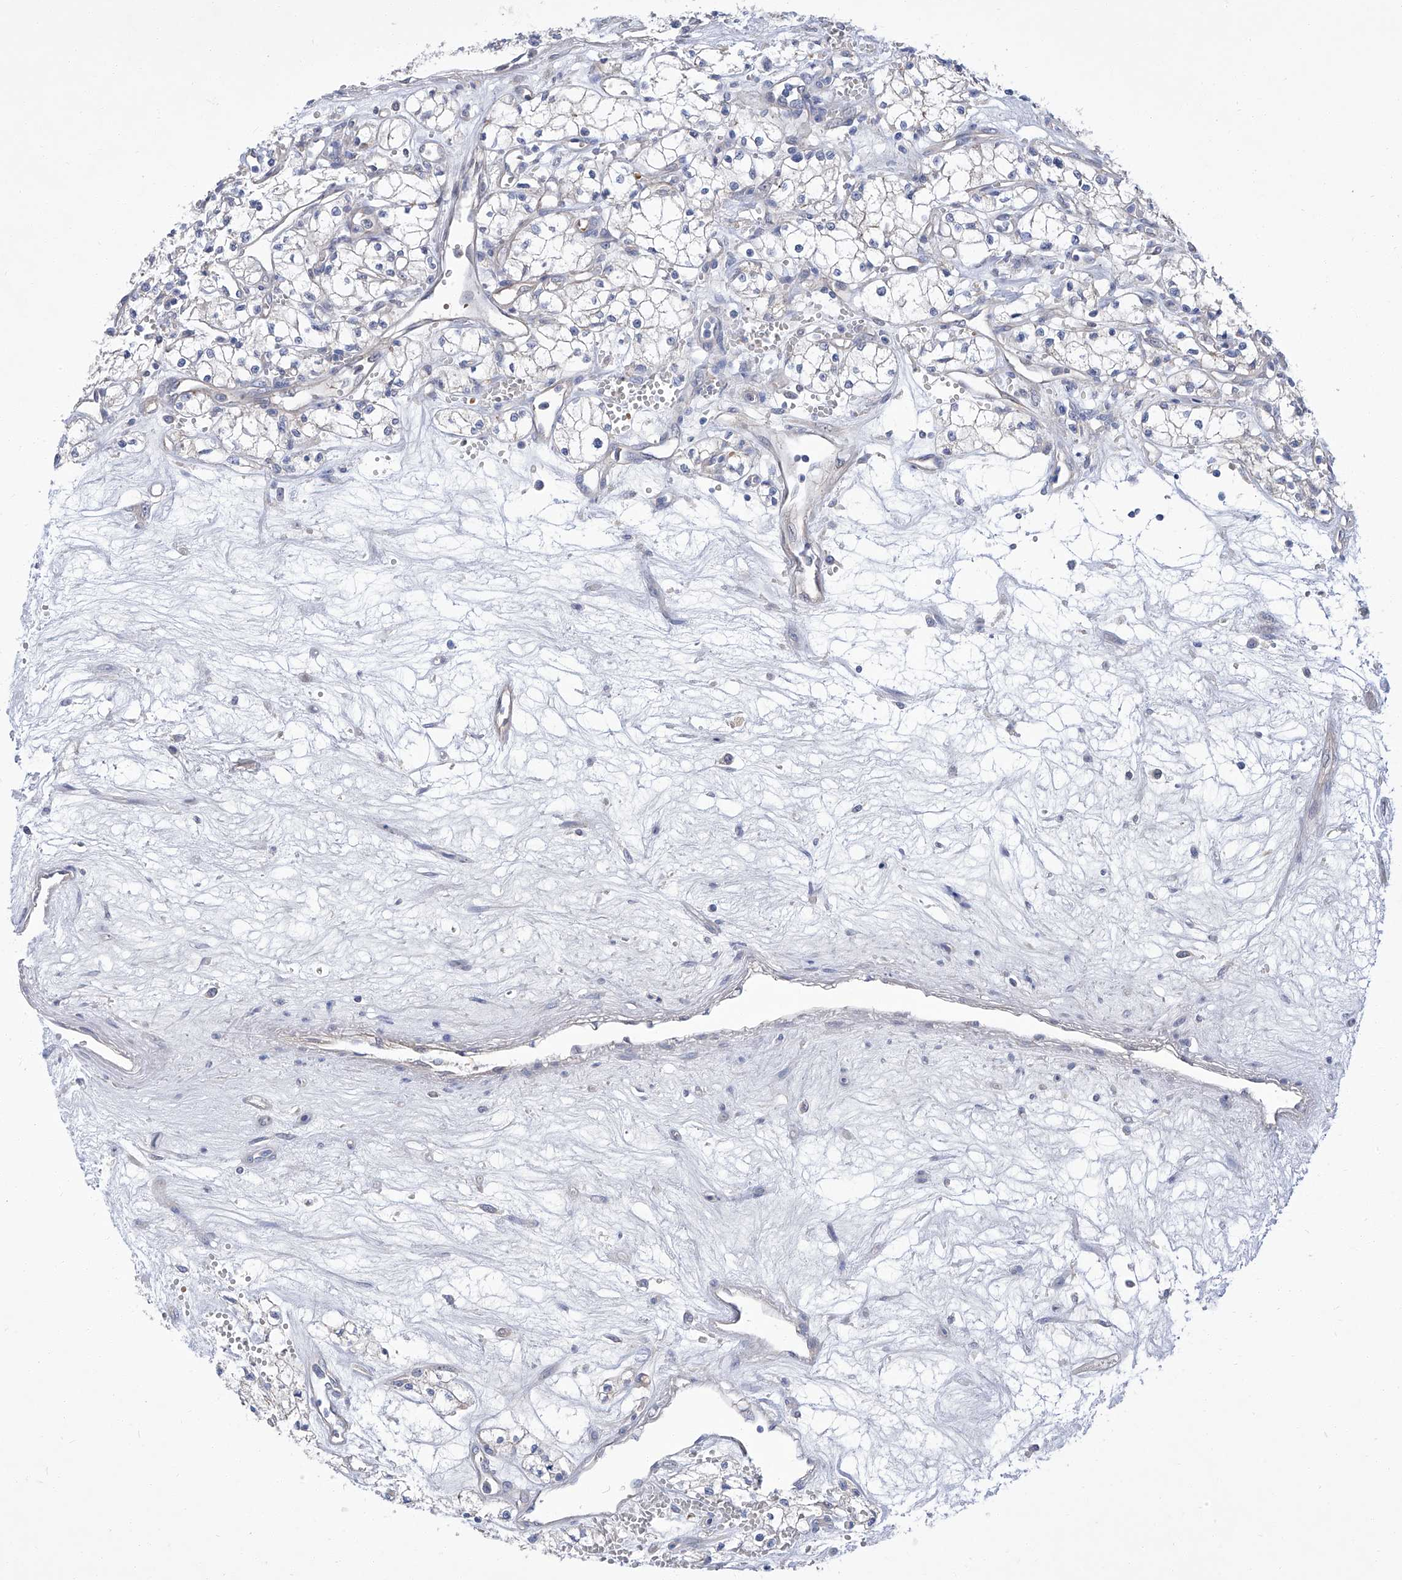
{"staining": {"intensity": "negative", "quantity": "none", "location": "none"}, "tissue": "renal cancer", "cell_type": "Tumor cells", "image_type": "cancer", "snomed": [{"axis": "morphology", "description": "Adenocarcinoma, NOS"}, {"axis": "topography", "description": "Kidney"}], "caption": "This is an IHC image of human adenocarcinoma (renal). There is no expression in tumor cells.", "gene": "PARD3", "patient": {"sex": "male", "age": 59}}